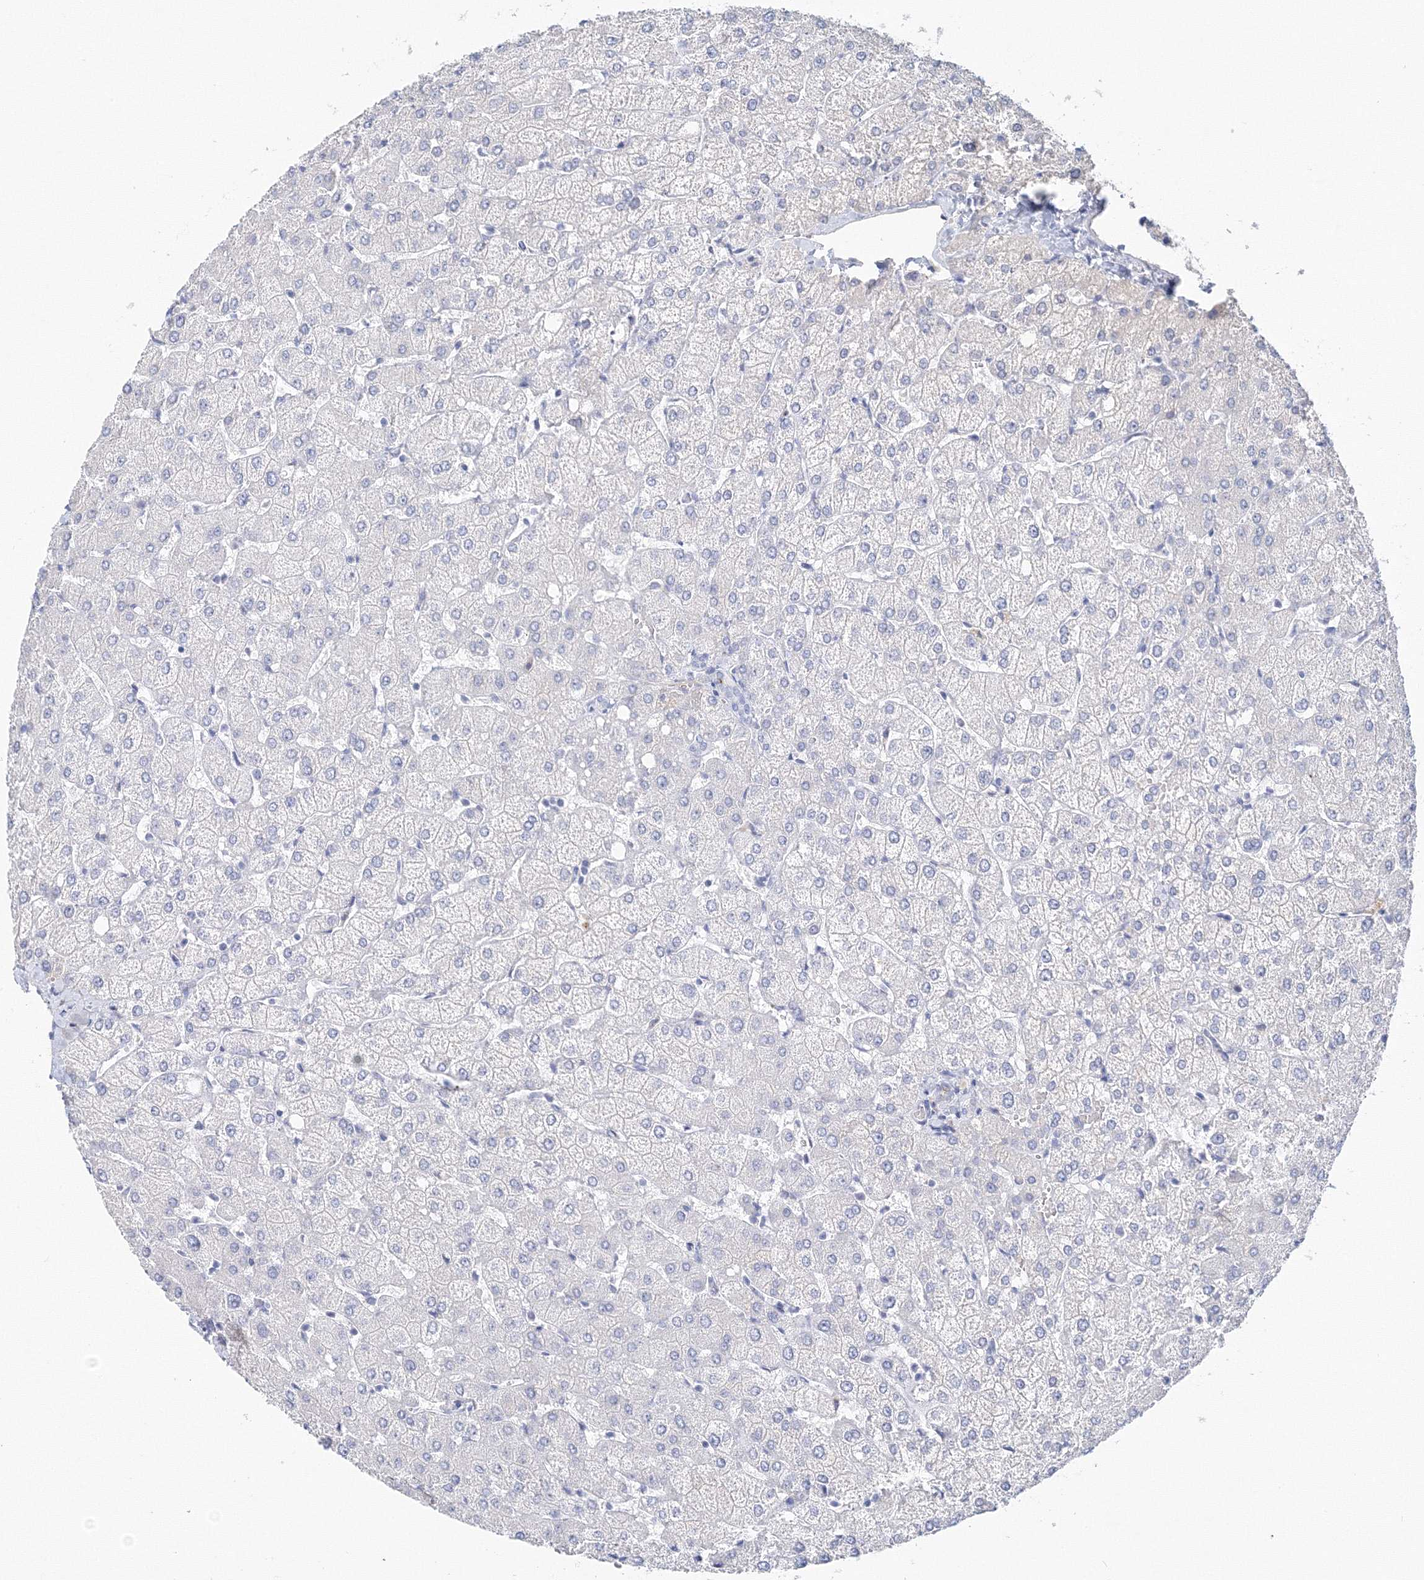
{"staining": {"intensity": "moderate", "quantity": ">75%", "location": "cytoplasmic/membranous"}, "tissue": "liver", "cell_type": "Cholangiocytes", "image_type": "normal", "snomed": [{"axis": "morphology", "description": "Normal tissue, NOS"}, {"axis": "topography", "description": "Liver"}], "caption": "A histopathology image of liver stained for a protein displays moderate cytoplasmic/membranous brown staining in cholangiocytes. (DAB = brown stain, brightfield microscopy at high magnification).", "gene": "LRRIQ4", "patient": {"sex": "female", "age": 54}}